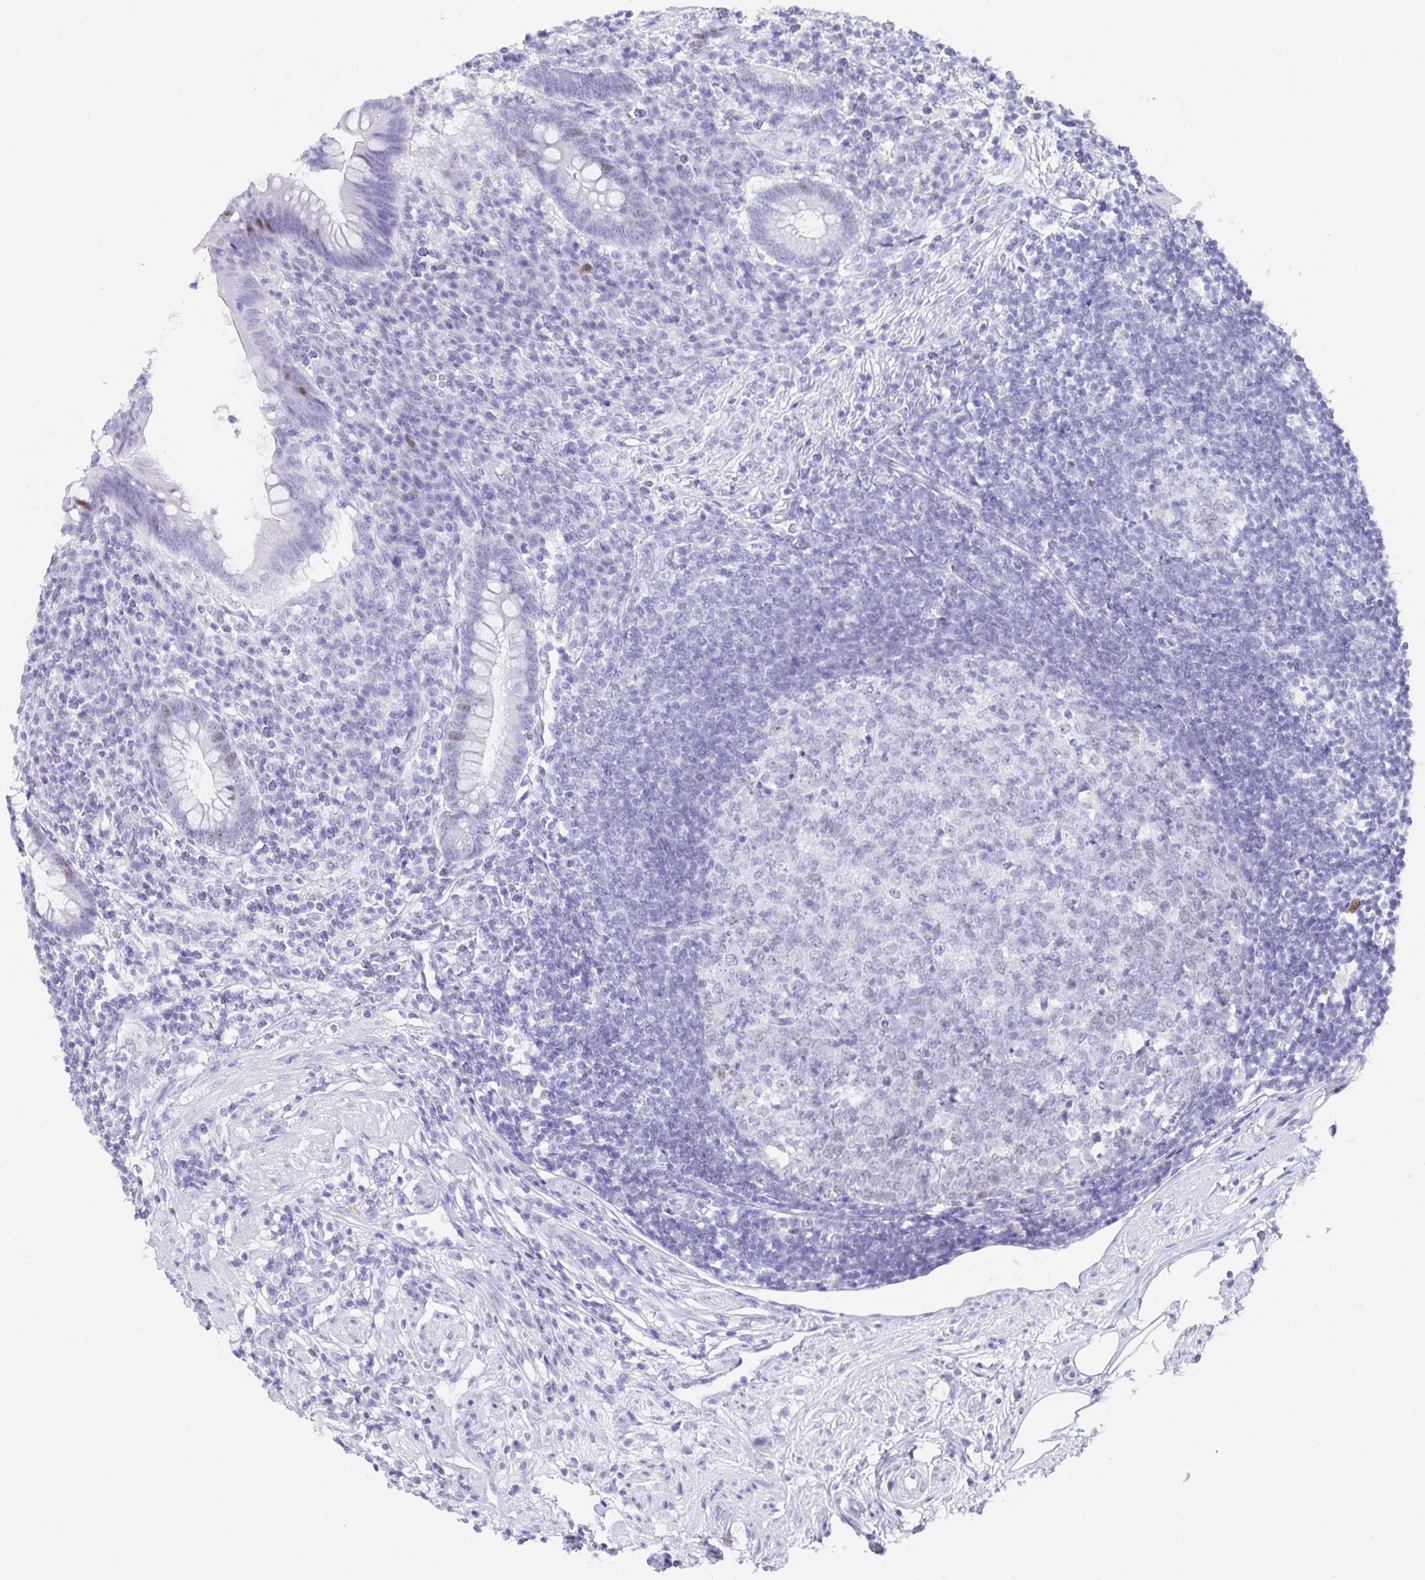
{"staining": {"intensity": "moderate", "quantity": "<25%", "location": "nuclear"}, "tissue": "appendix", "cell_type": "Glandular cells", "image_type": "normal", "snomed": [{"axis": "morphology", "description": "Normal tissue, NOS"}, {"axis": "topography", "description": "Appendix"}], "caption": "DAB immunohistochemical staining of normal appendix reveals moderate nuclear protein positivity in about <25% of glandular cells.", "gene": "ANLN", "patient": {"sex": "female", "age": 56}}